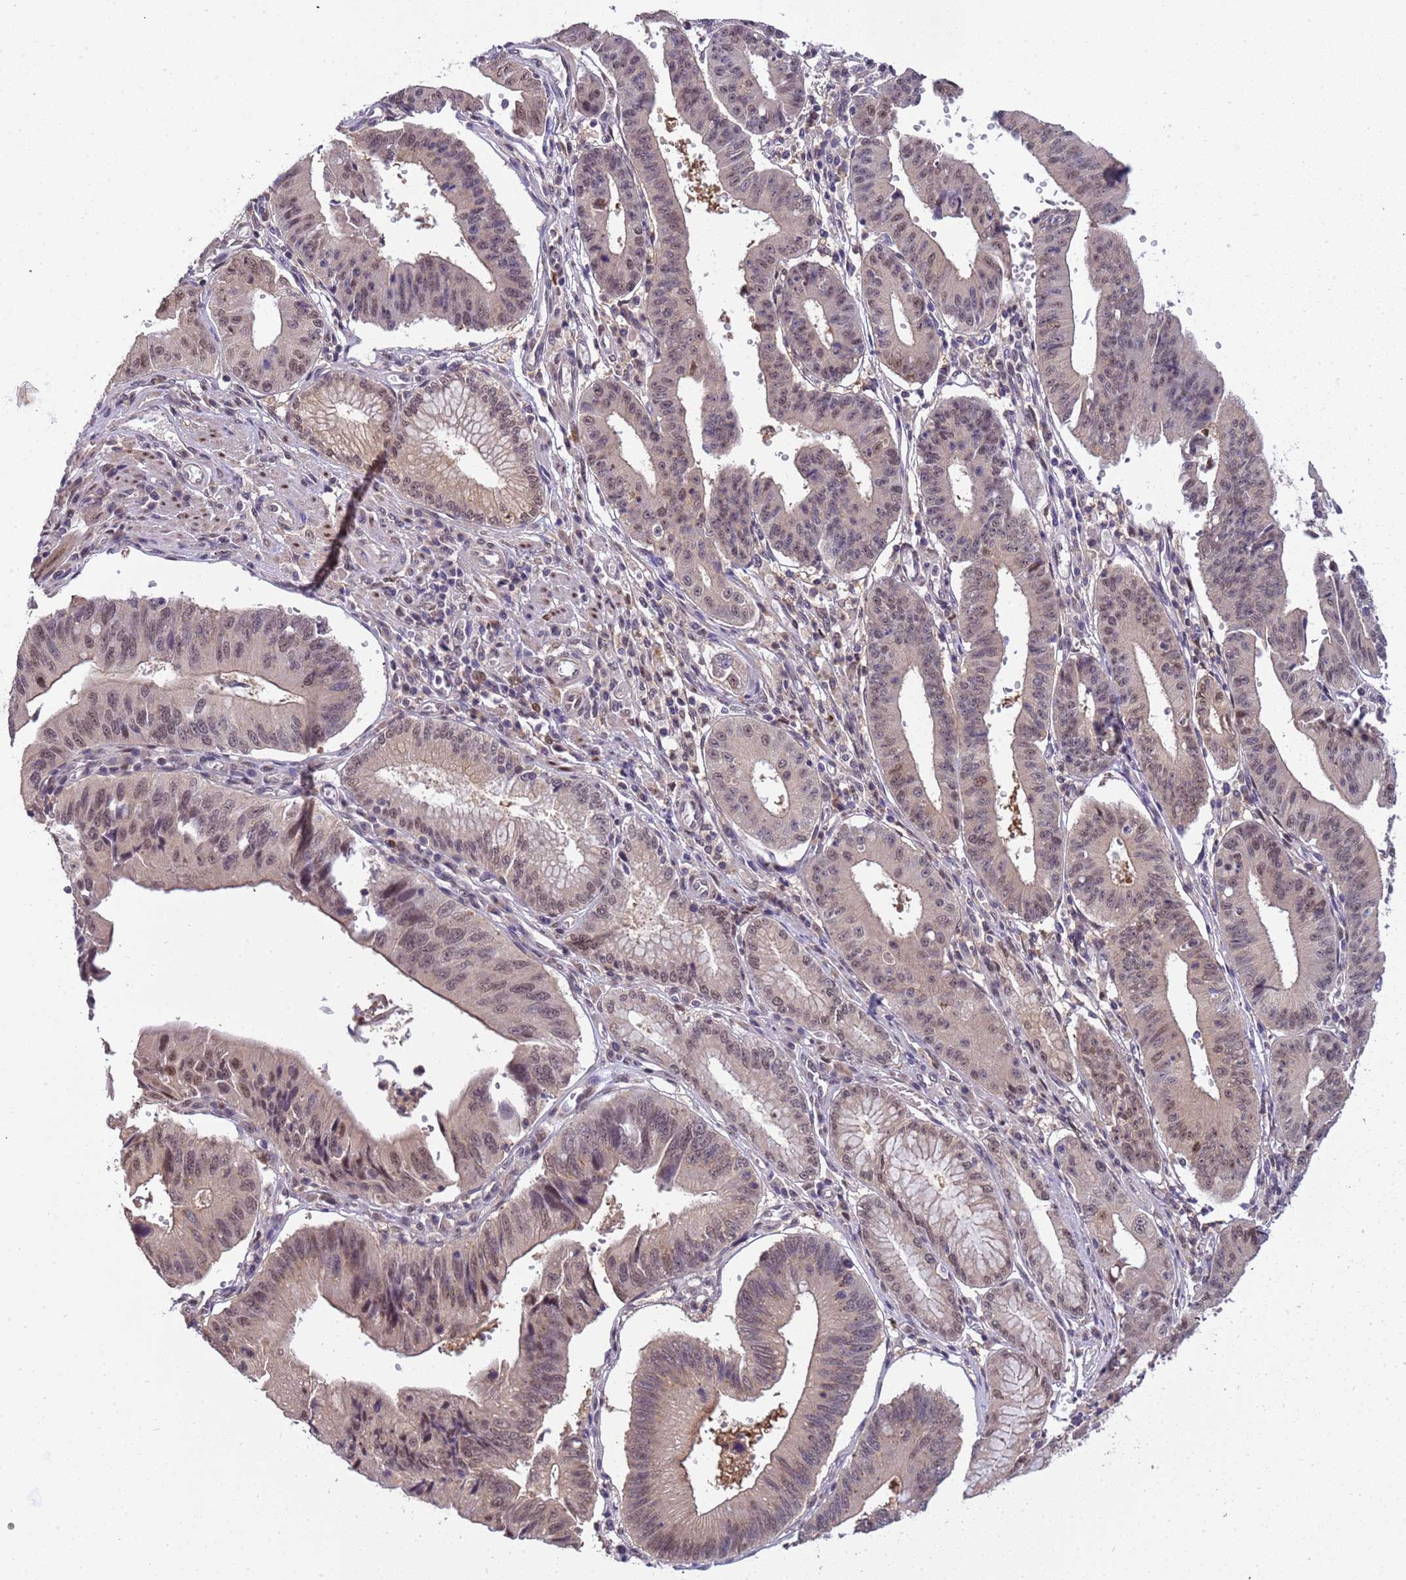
{"staining": {"intensity": "moderate", "quantity": "<25%", "location": "nuclear"}, "tissue": "stomach cancer", "cell_type": "Tumor cells", "image_type": "cancer", "snomed": [{"axis": "morphology", "description": "Adenocarcinoma, NOS"}, {"axis": "topography", "description": "Stomach"}], "caption": "Stomach cancer (adenocarcinoma) stained with a brown dye demonstrates moderate nuclear positive expression in about <25% of tumor cells.", "gene": "ZBTB5", "patient": {"sex": "male", "age": 59}}